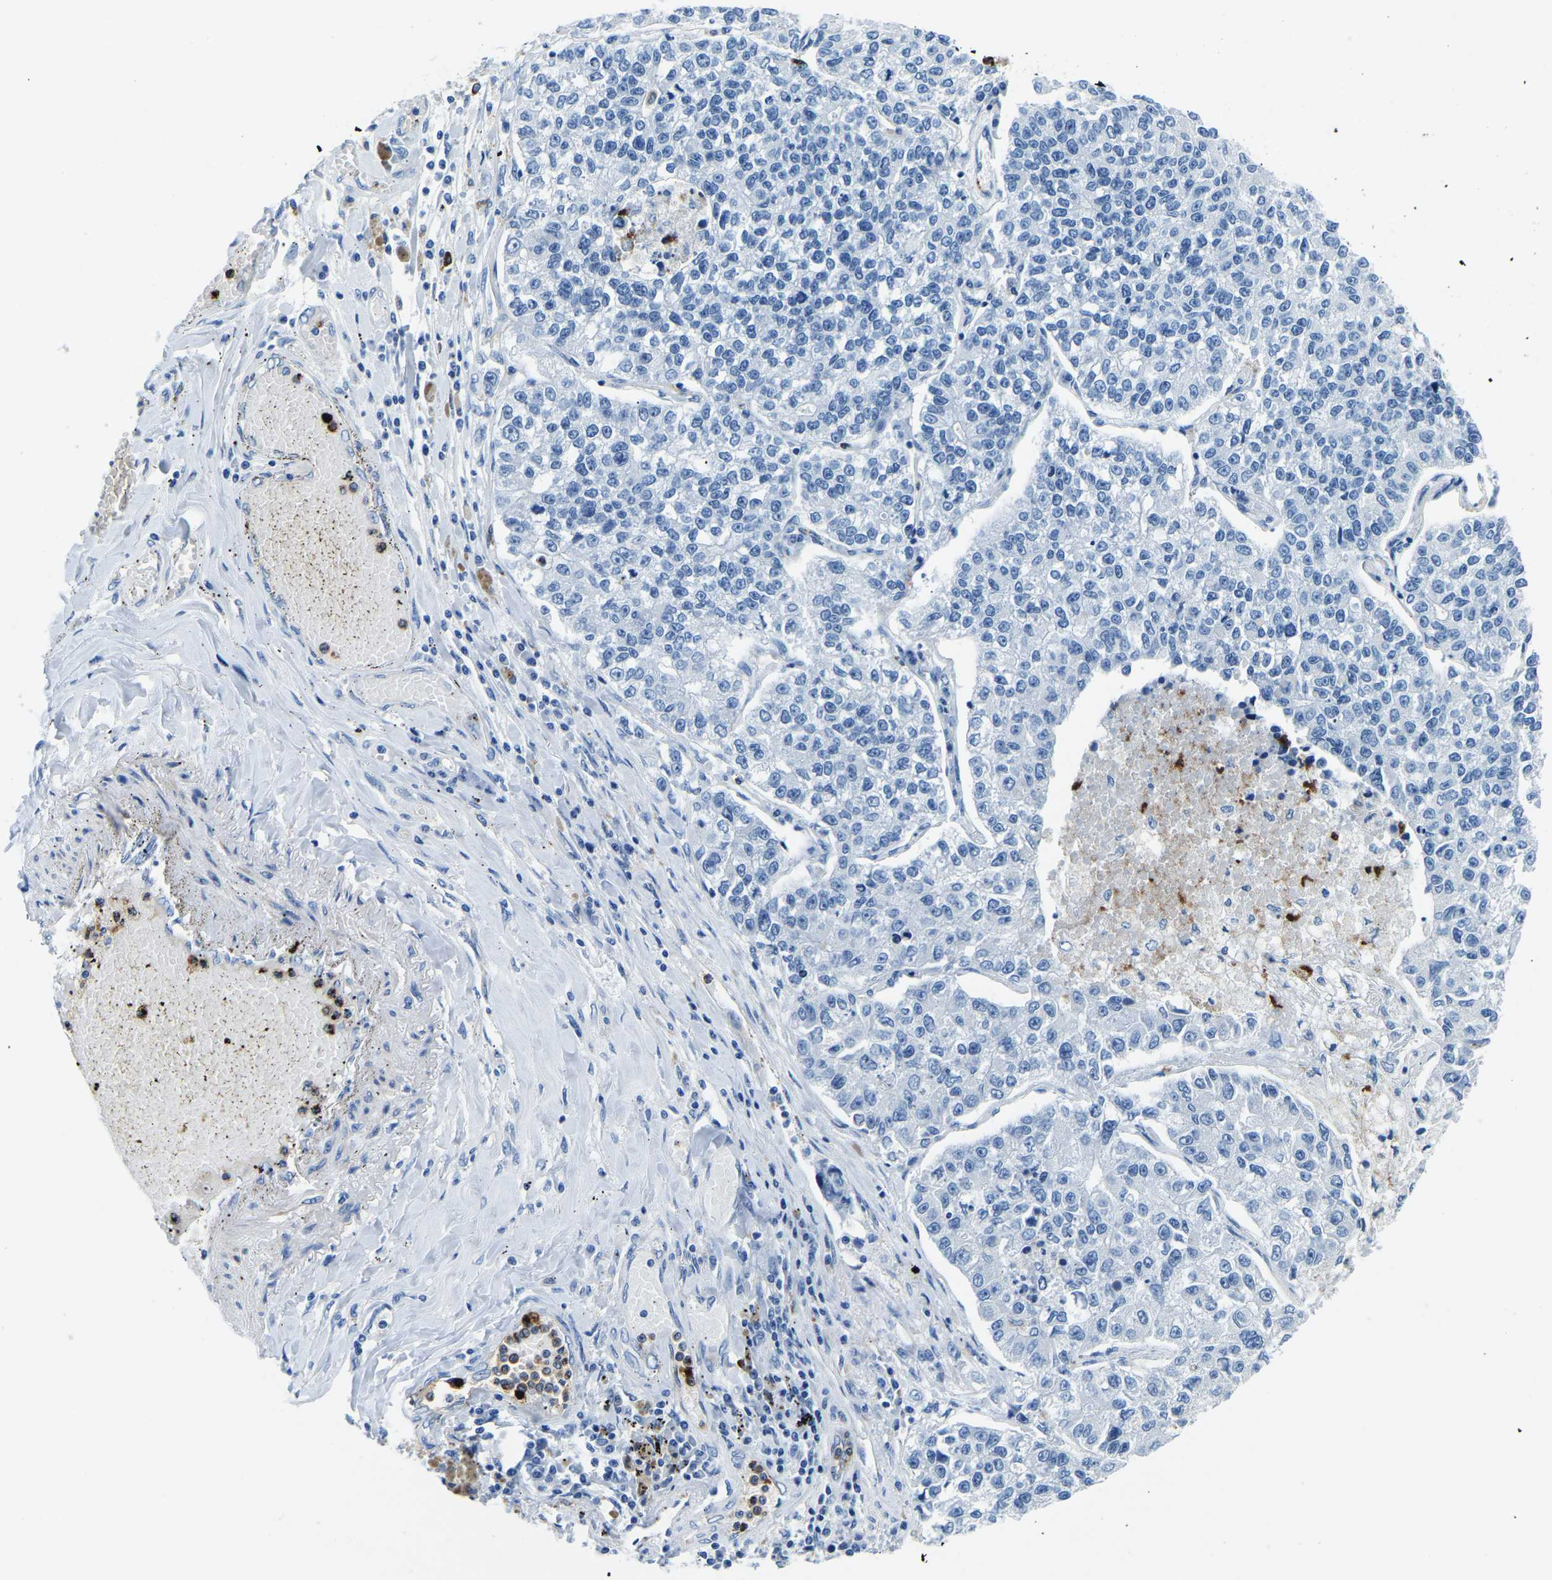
{"staining": {"intensity": "negative", "quantity": "none", "location": "none"}, "tissue": "lung cancer", "cell_type": "Tumor cells", "image_type": "cancer", "snomed": [{"axis": "morphology", "description": "Adenocarcinoma, NOS"}, {"axis": "topography", "description": "Lung"}], "caption": "Immunohistochemical staining of human lung cancer reveals no significant expression in tumor cells.", "gene": "MS4A3", "patient": {"sex": "male", "age": 49}}